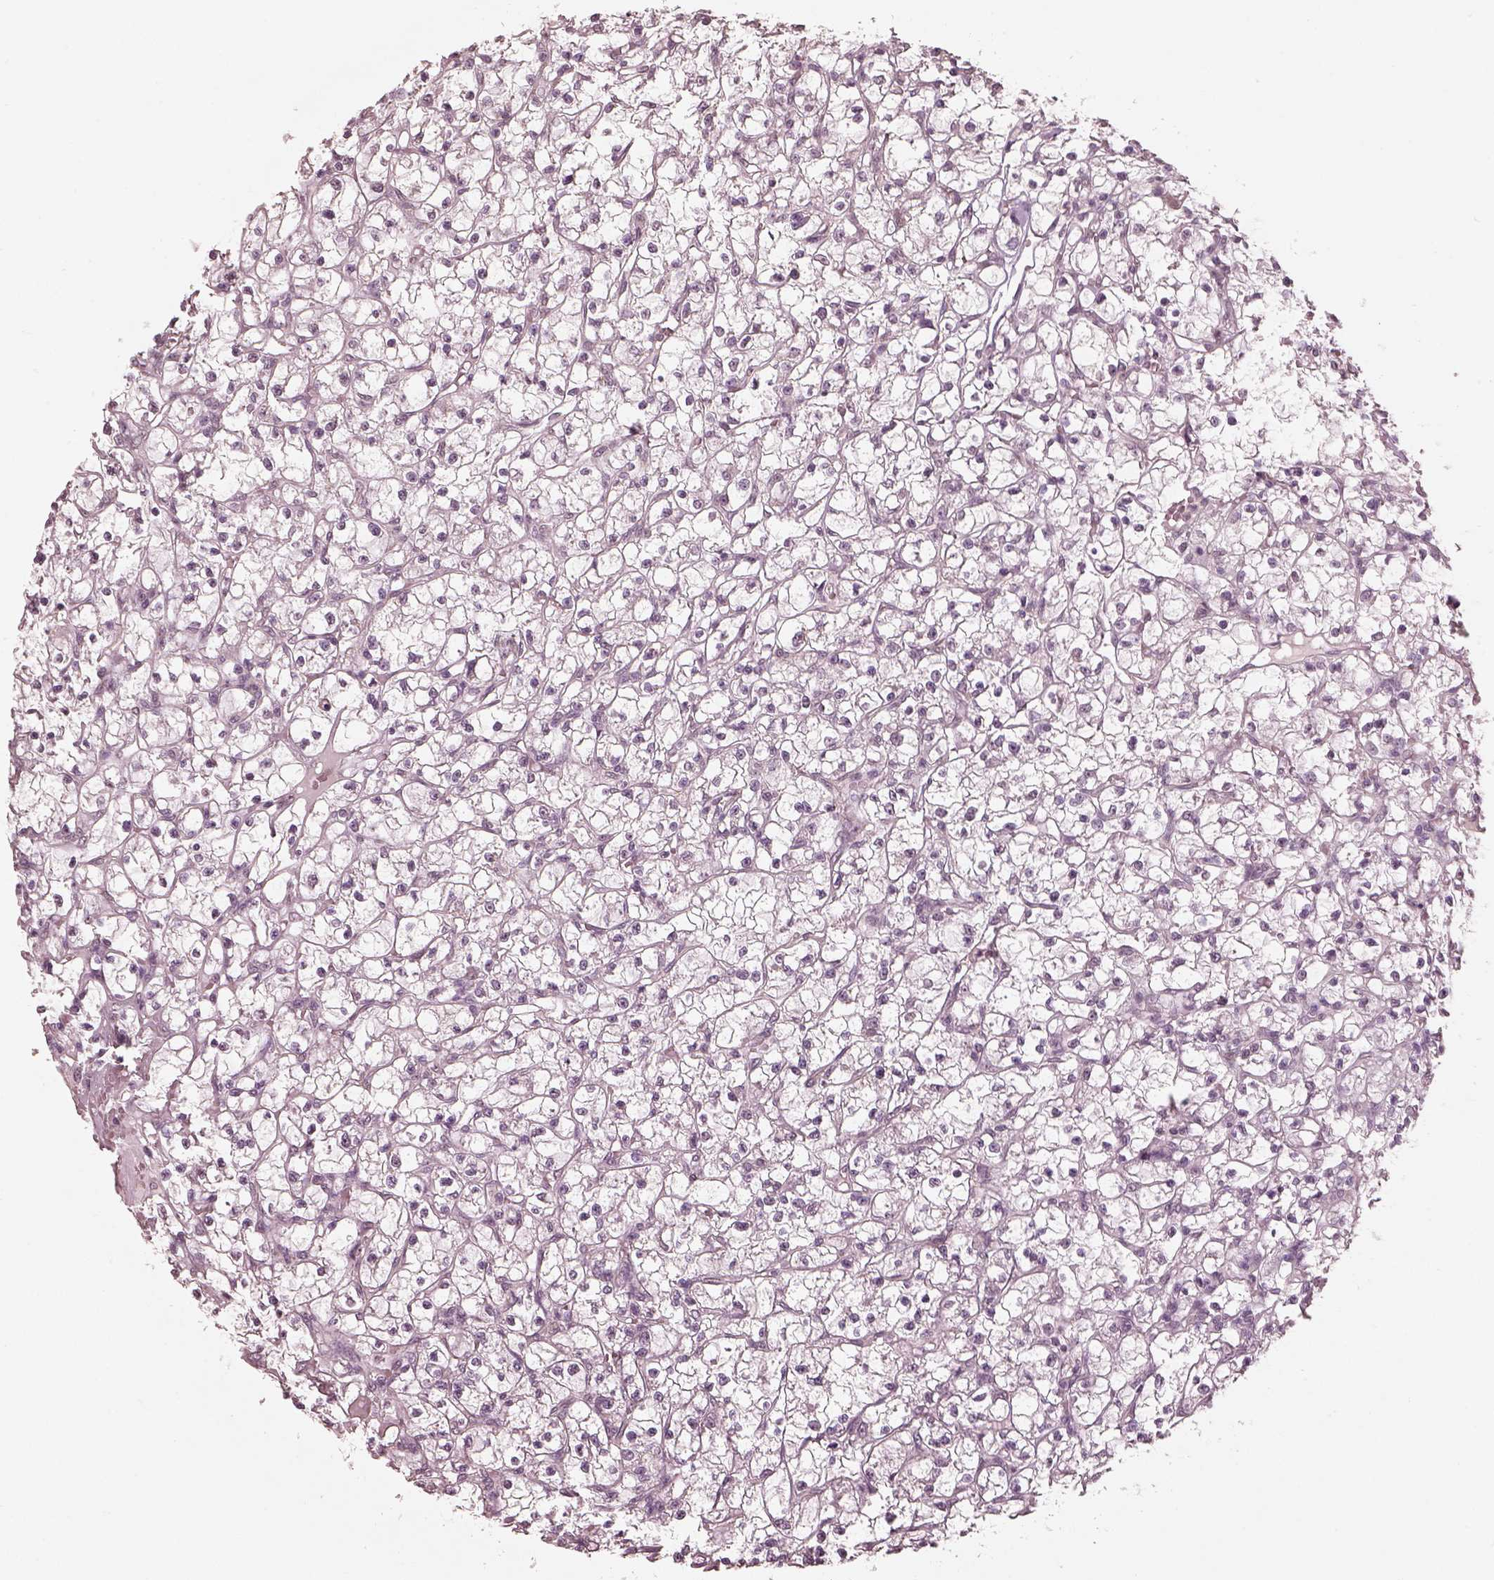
{"staining": {"intensity": "negative", "quantity": "none", "location": "none"}, "tissue": "renal cancer", "cell_type": "Tumor cells", "image_type": "cancer", "snomed": [{"axis": "morphology", "description": "Adenocarcinoma, NOS"}, {"axis": "topography", "description": "Kidney"}], "caption": "Histopathology image shows no protein staining in tumor cells of renal cancer (adenocarcinoma) tissue.", "gene": "SLC7A4", "patient": {"sex": "female", "age": 59}}